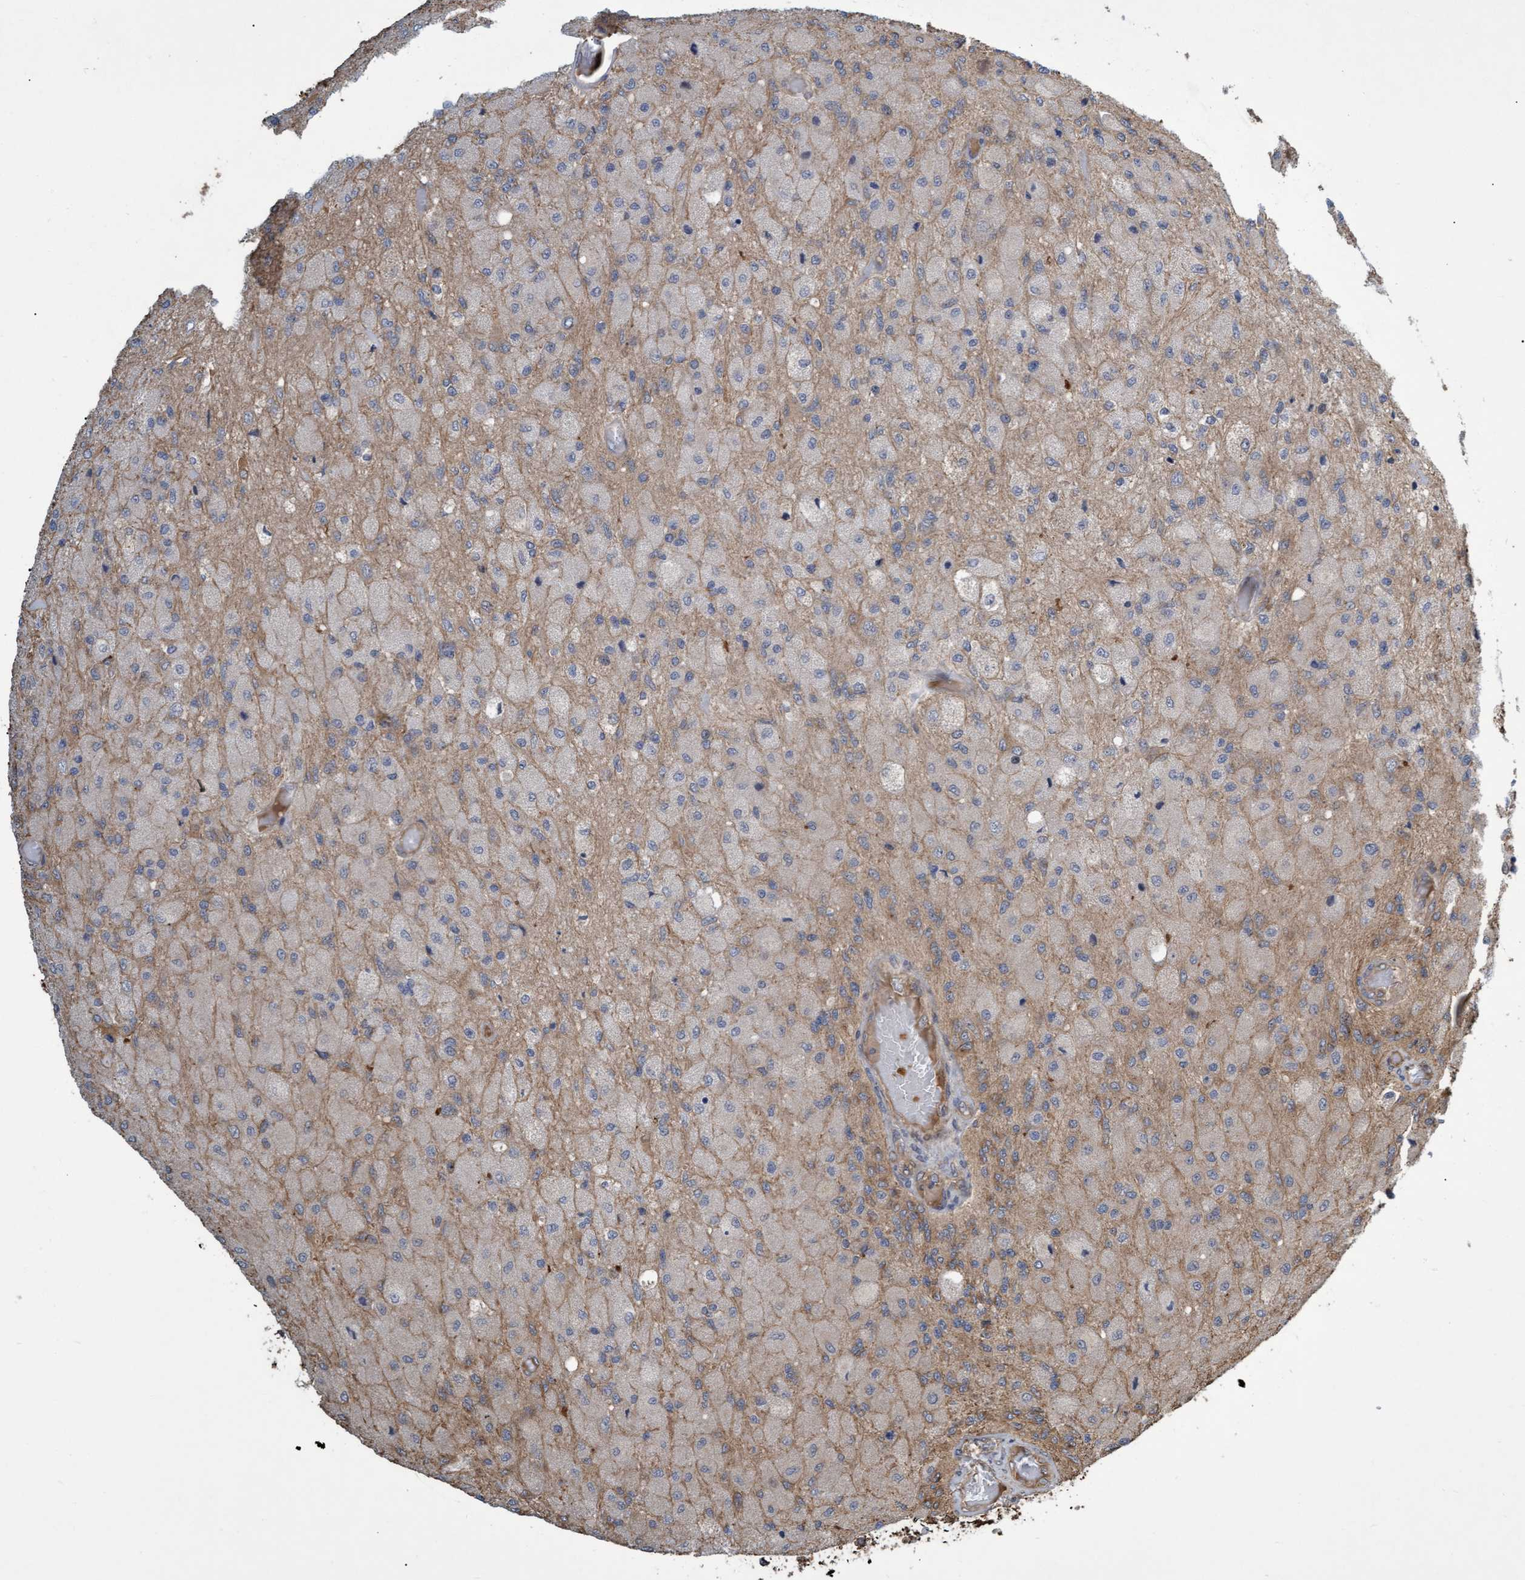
{"staining": {"intensity": "negative", "quantity": "none", "location": "none"}, "tissue": "glioma", "cell_type": "Tumor cells", "image_type": "cancer", "snomed": [{"axis": "morphology", "description": "Normal tissue, NOS"}, {"axis": "morphology", "description": "Glioma, malignant, High grade"}, {"axis": "topography", "description": "Cerebral cortex"}], "caption": "DAB immunohistochemical staining of glioma shows no significant expression in tumor cells.", "gene": "TNFRSF10B", "patient": {"sex": "male", "age": 77}}